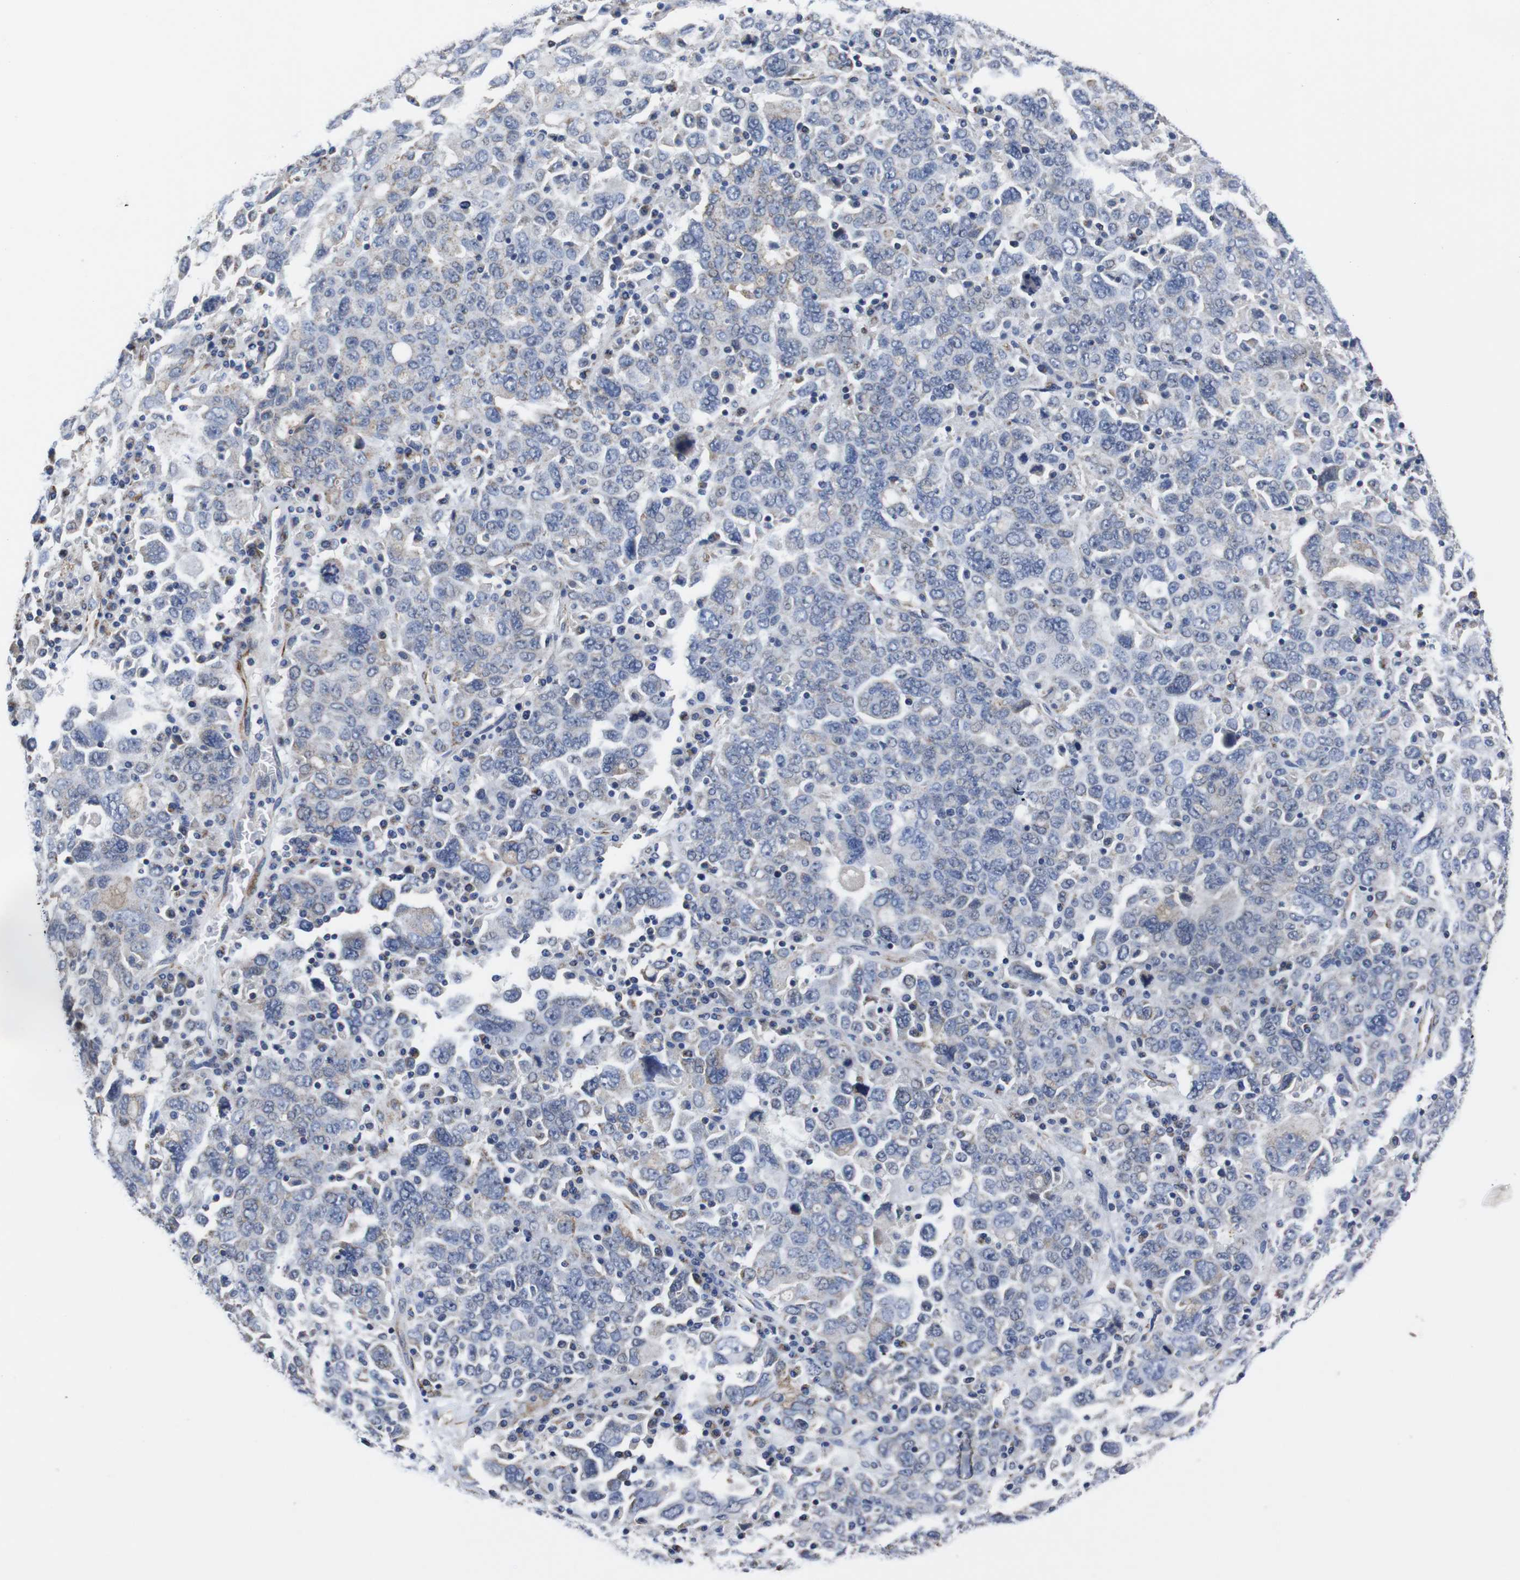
{"staining": {"intensity": "moderate", "quantity": "<25%", "location": "cytoplasmic/membranous"}, "tissue": "ovarian cancer", "cell_type": "Tumor cells", "image_type": "cancer", "snomed": [{"axis": "morphology", "description": "Carcinoma, endometroid"}, {"axis": "topography", "description": "Ovary"}], "caption": "Immunohistochemical staining of endometroid carcinoma (ovarian) shows low levels of moderate cytoplasmic/membranous protein positivity in approximately <25% of tumor cells.", "gene": "WNT10A", "patient": {"sex": "female", "age": 62}}